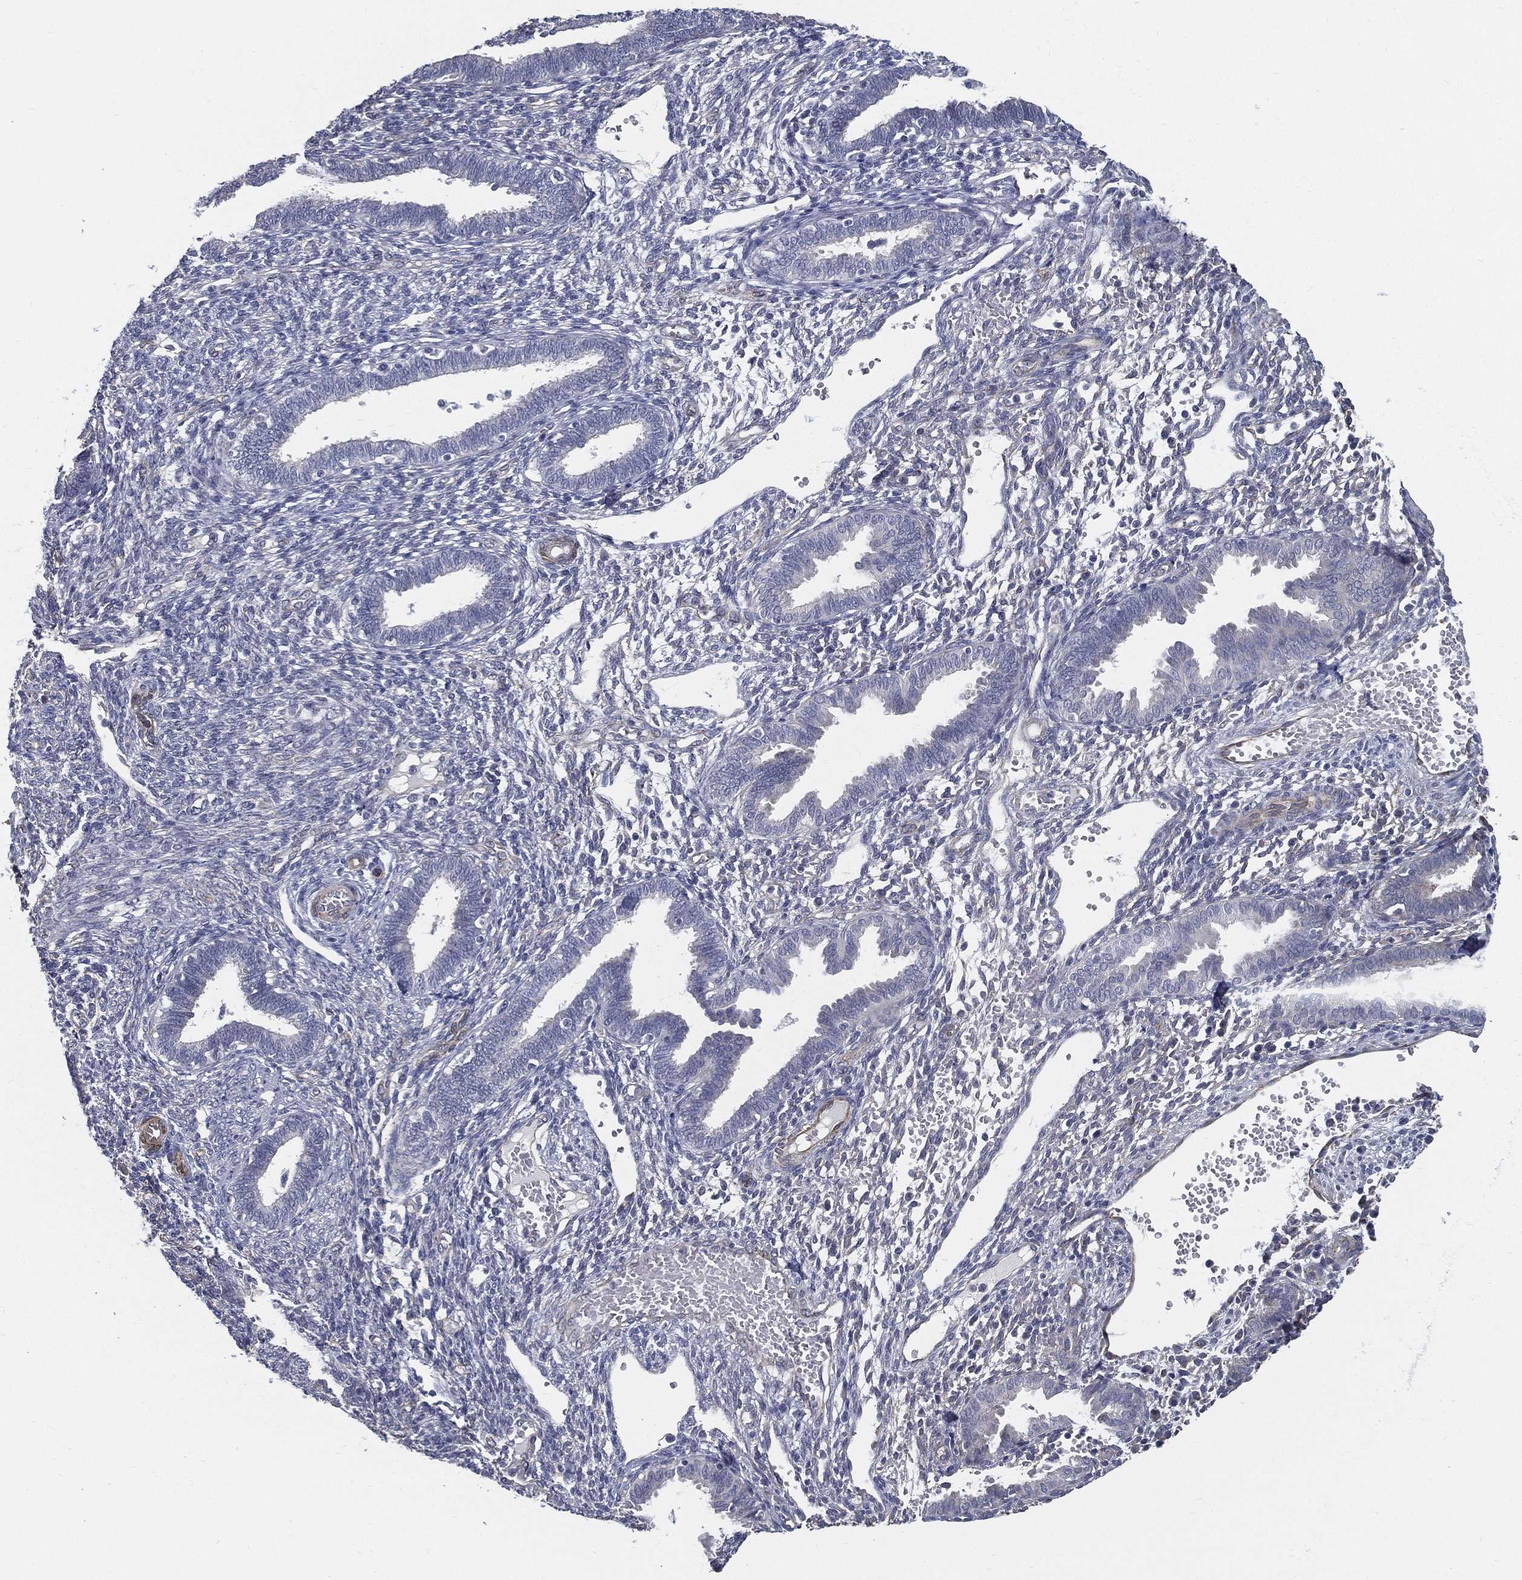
{"staining": {"intensity": "negative", "quantity": "none", "location": "none"}, "tissue": "endometrium", "cell_type": "Cells in endometrial stroma", "image_type": "normal", "snomed": [{"axis": "morphology", "description": "Normal tissue, NOS"}, {"axis": "topography", "description": "Endometrium"}], "caption": "Image shows no significant protein expression in cells in endometrial stroma of unremarkable endometrium. (Stains: DAB IHC with hematoxylin counter stain, Microscopy: brightfield microscopy at high magnification).", "gene": "LRRC56", "patient": {"sex": "female", "age": 42}}